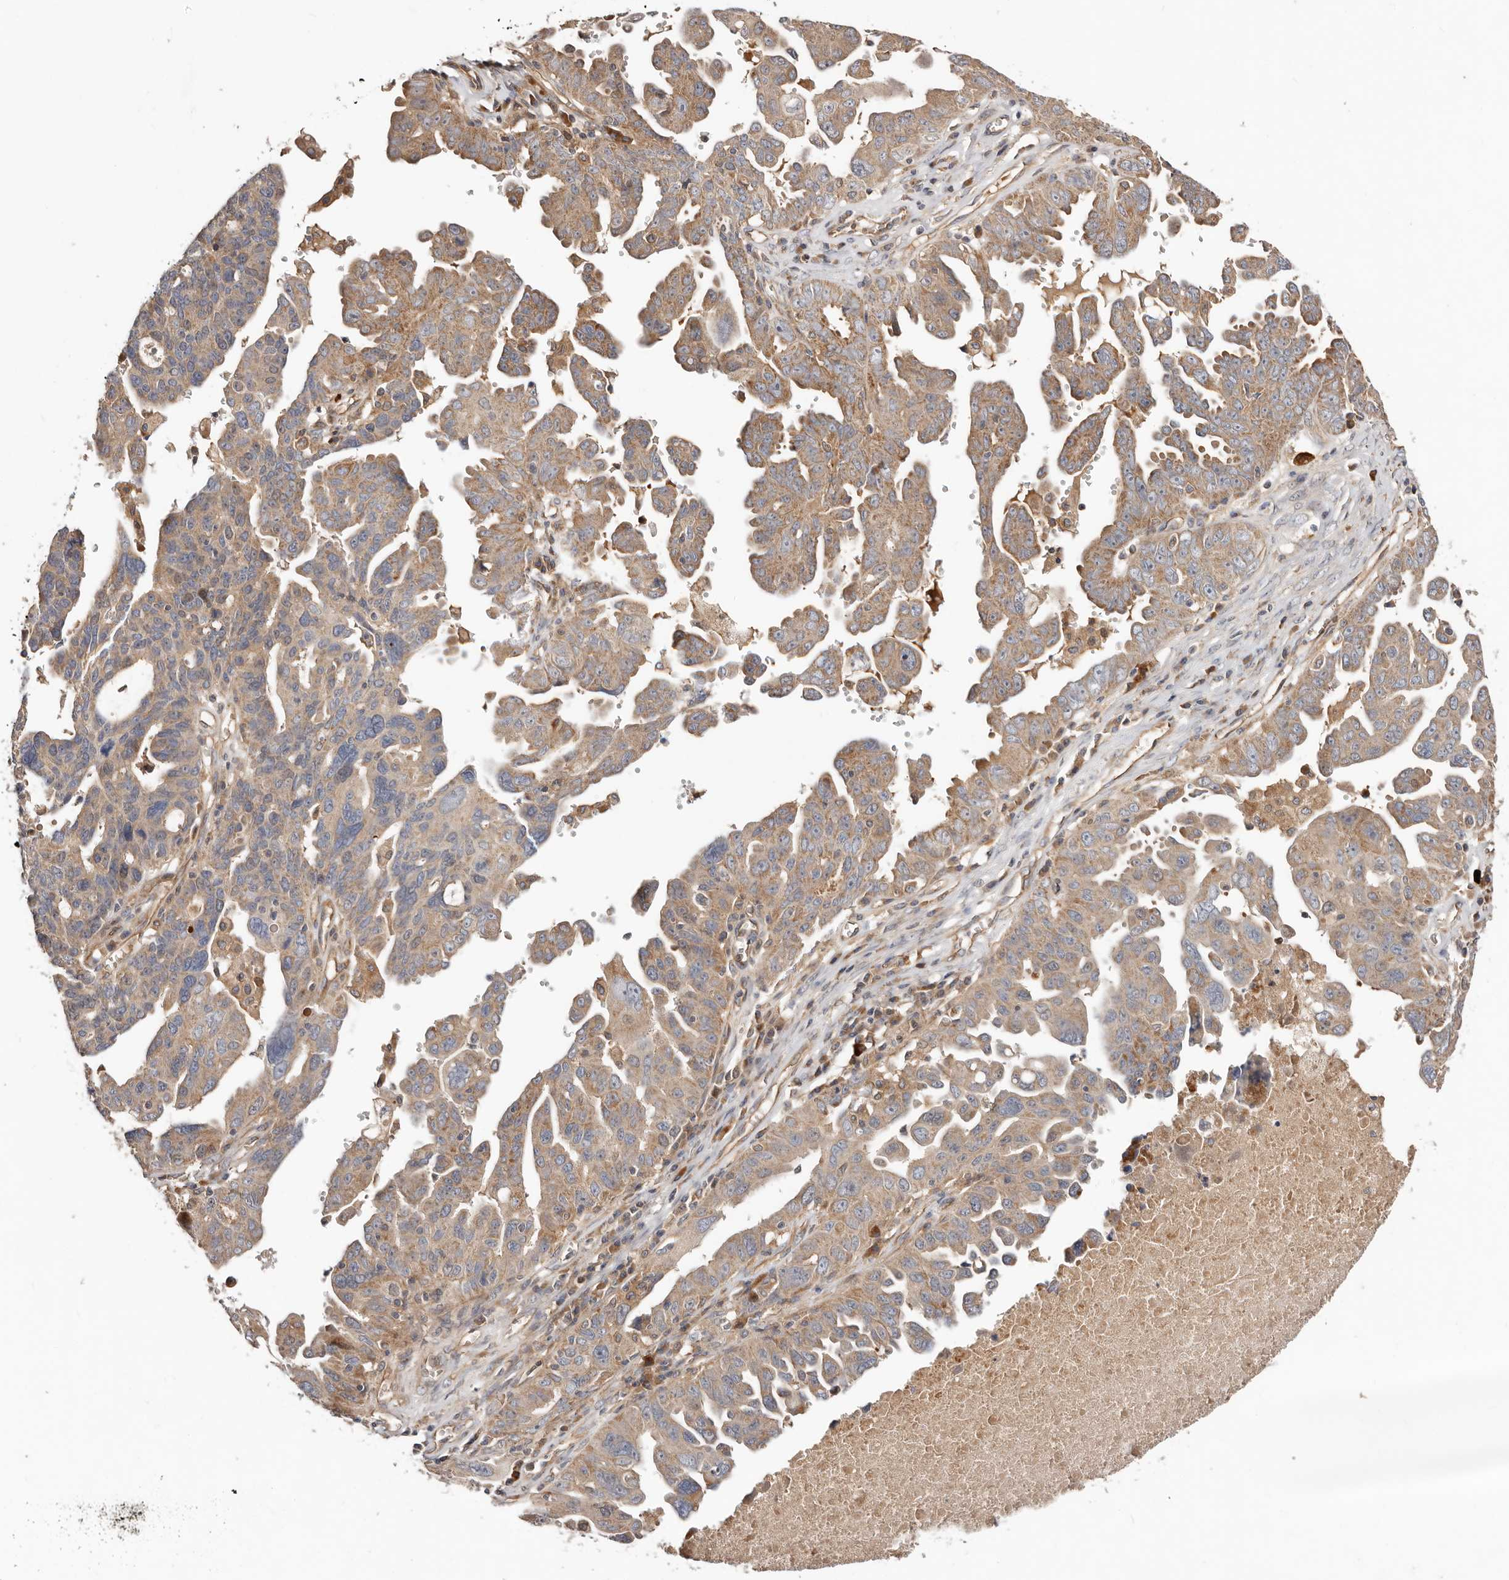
{"staining": {"intensity": "moderate", "quantity": ">75%", "location": "cytoplasmic/membranous"}, "tissue": "ovarian cancer", "cell_type": "Tumor cells", "image_type": "cancer", "snomed": [{"axis": "morphology", "description": "Carcinoma, endometroid"}, {"axis": "topography", "description": "Ovary"}], "caption": "This is a photomicrograph of immunohistochemistry (IHC) staining of endometroid carcinoma (ovarian), which shows moderate positivity in the cytoplasmic/membranous of tumor cells.", "gene": "MACF1", "patient": {"sex": "female", "age": 62}}